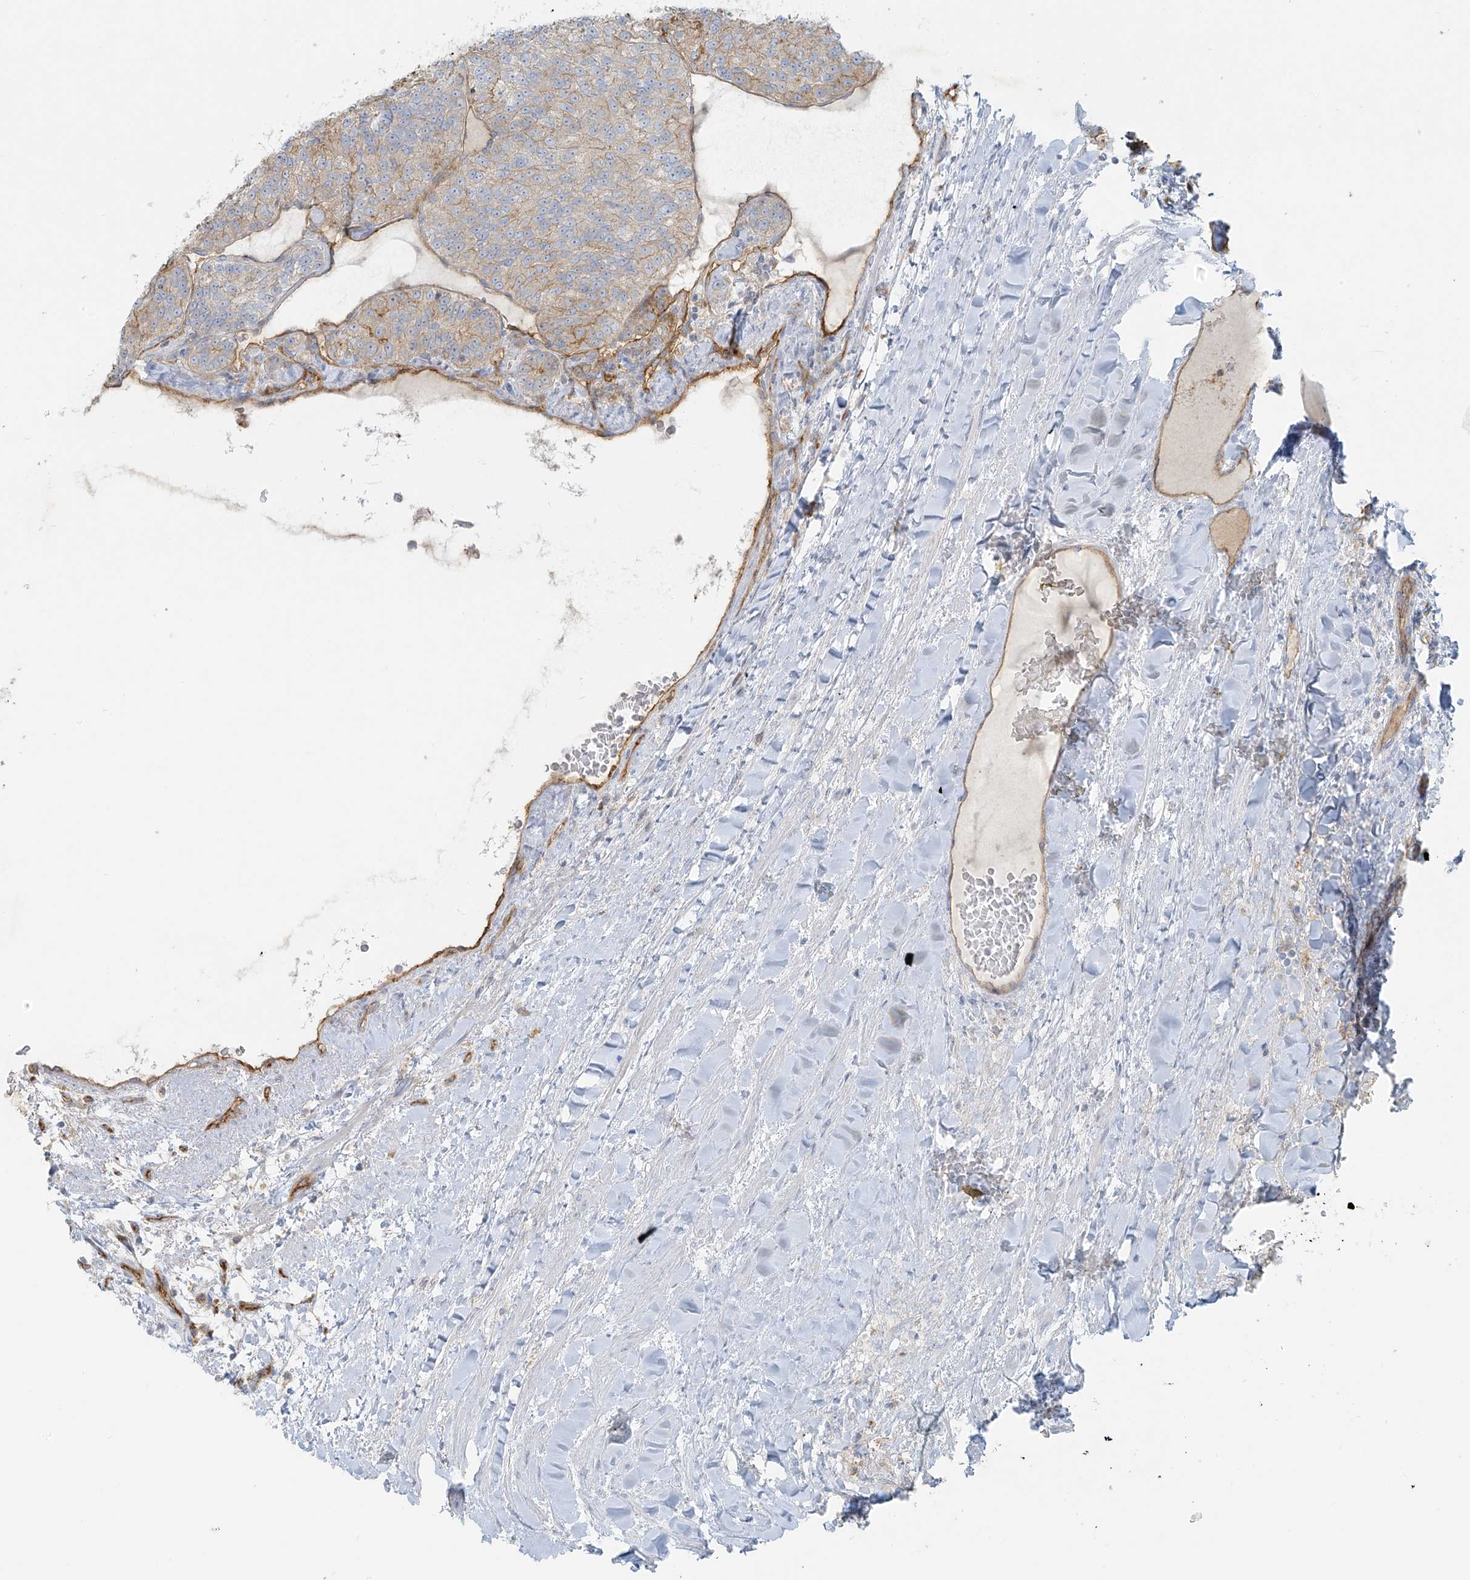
{"staining": {"intensity": "weak", "quantity": "25%-75%", "location": "cytoplasmic/membranous"}, "tissue": "renal cancer", "cell_type": "Tumor cells", "image_type": "cancer", "snomed": [{"axis": "morphology", "description": "Adenocarcinoma, NOS"}, {"axis": "topography", "description": "Kidney"}], "caption": "A high-resolution histopathology image shows IHC staining of renal cancer, which demonstrates weak cytoplasmic/membranous expression in about 25%-75% of tumor cells.", "gene": "VAMP5", "patient": {"sex": "female", "age": 63}}